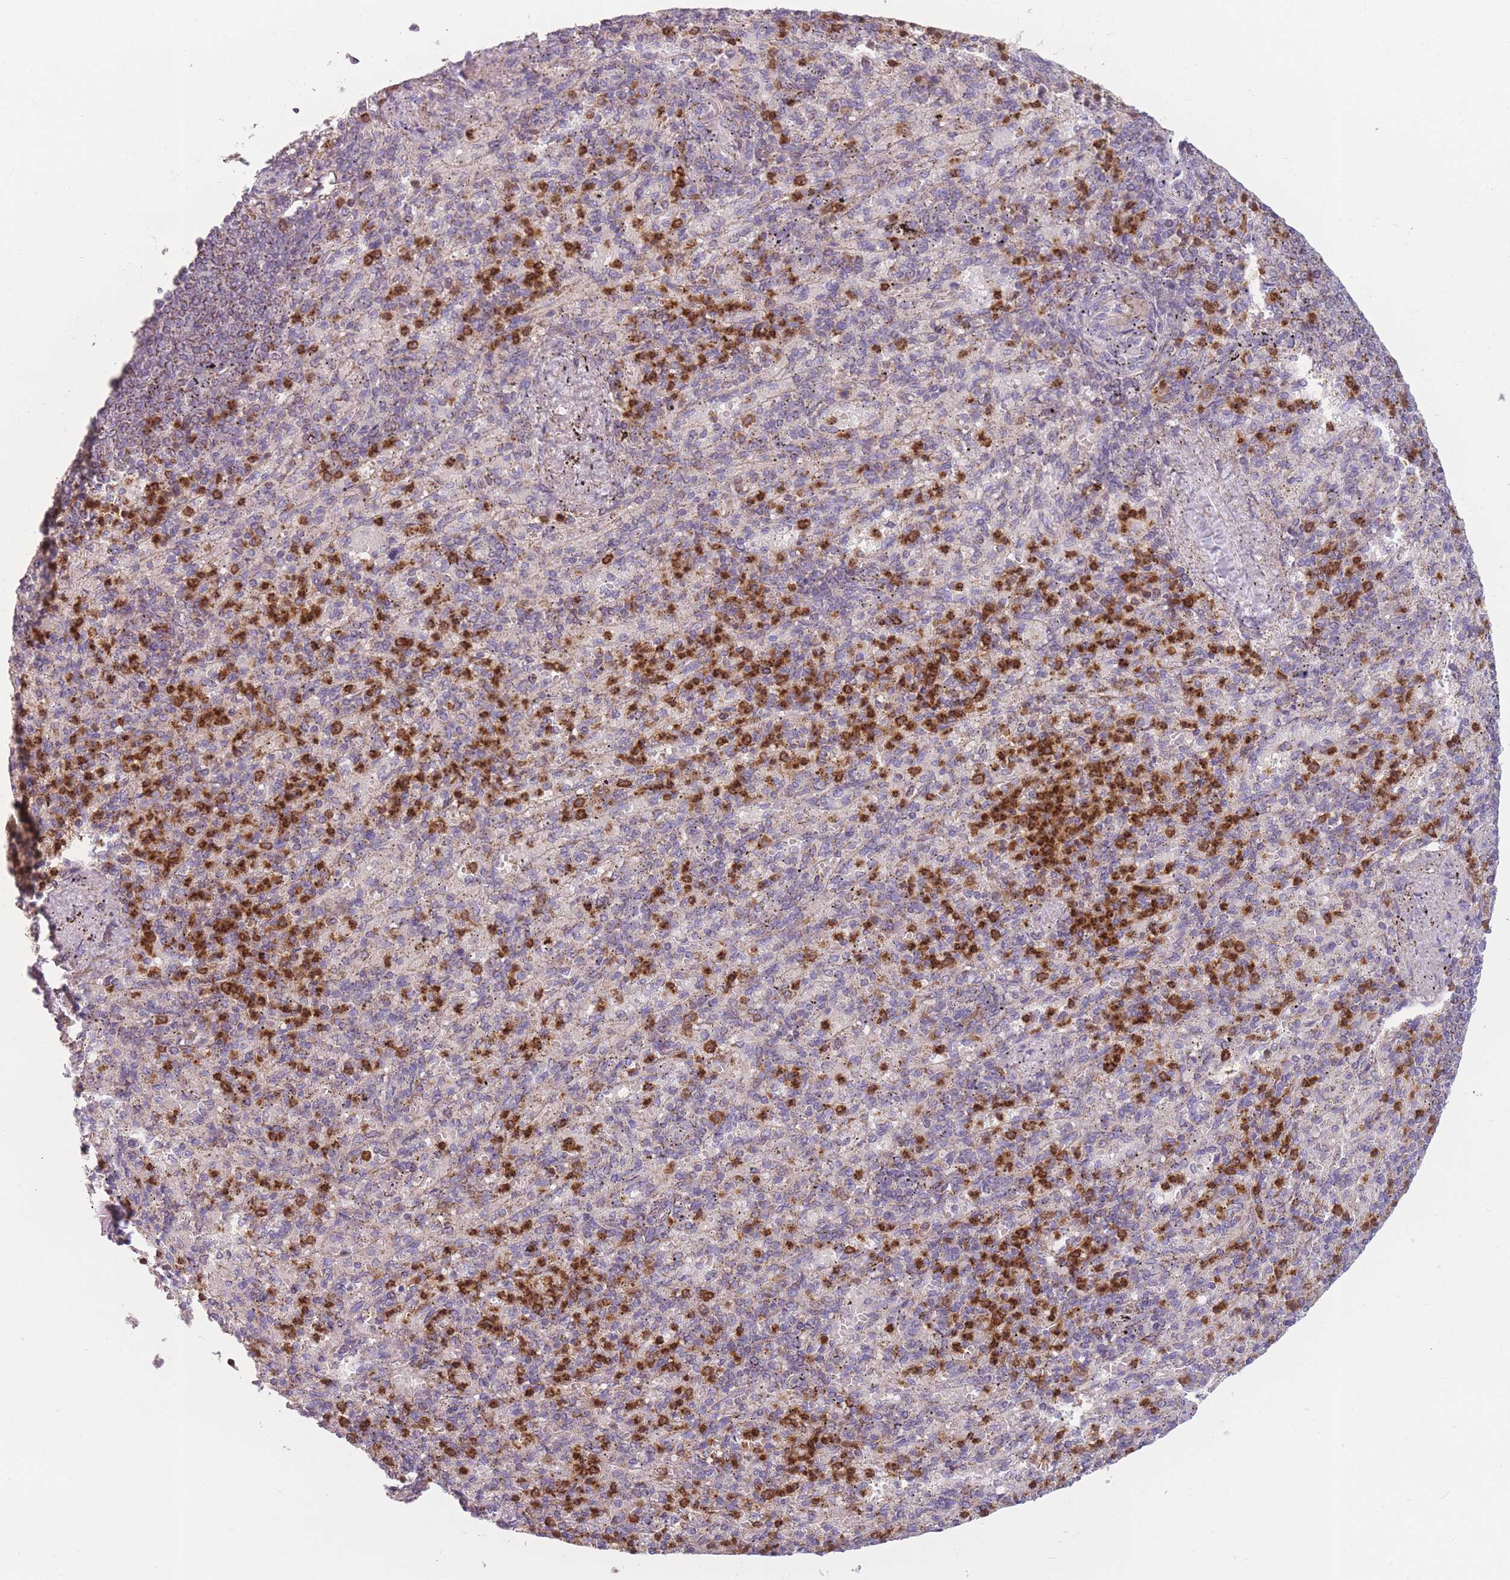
{"staining": {"intensity": "strong", "quantity": "25%-75%", "location": "cytoplasmic/membranous"}, "tissue": "spleen", "cell_type": "Cells in red pulp", "image_type": "normal", "snomed": [{"axis": "morphology", "description": "Normal tissue, NOS"}, {"axis": "topography", "description": "Spleen"}], "caption": "DAB (3,3'-diaminobenzidine) immunohistochemical staining of unremarkable human spleen exhibits strong cytoplasmic/membranous protein expression in approximately 25%-75% of cells in red pulp.", "gene": "PRAM1", "patient": {"sex": "female", "age": 74}}